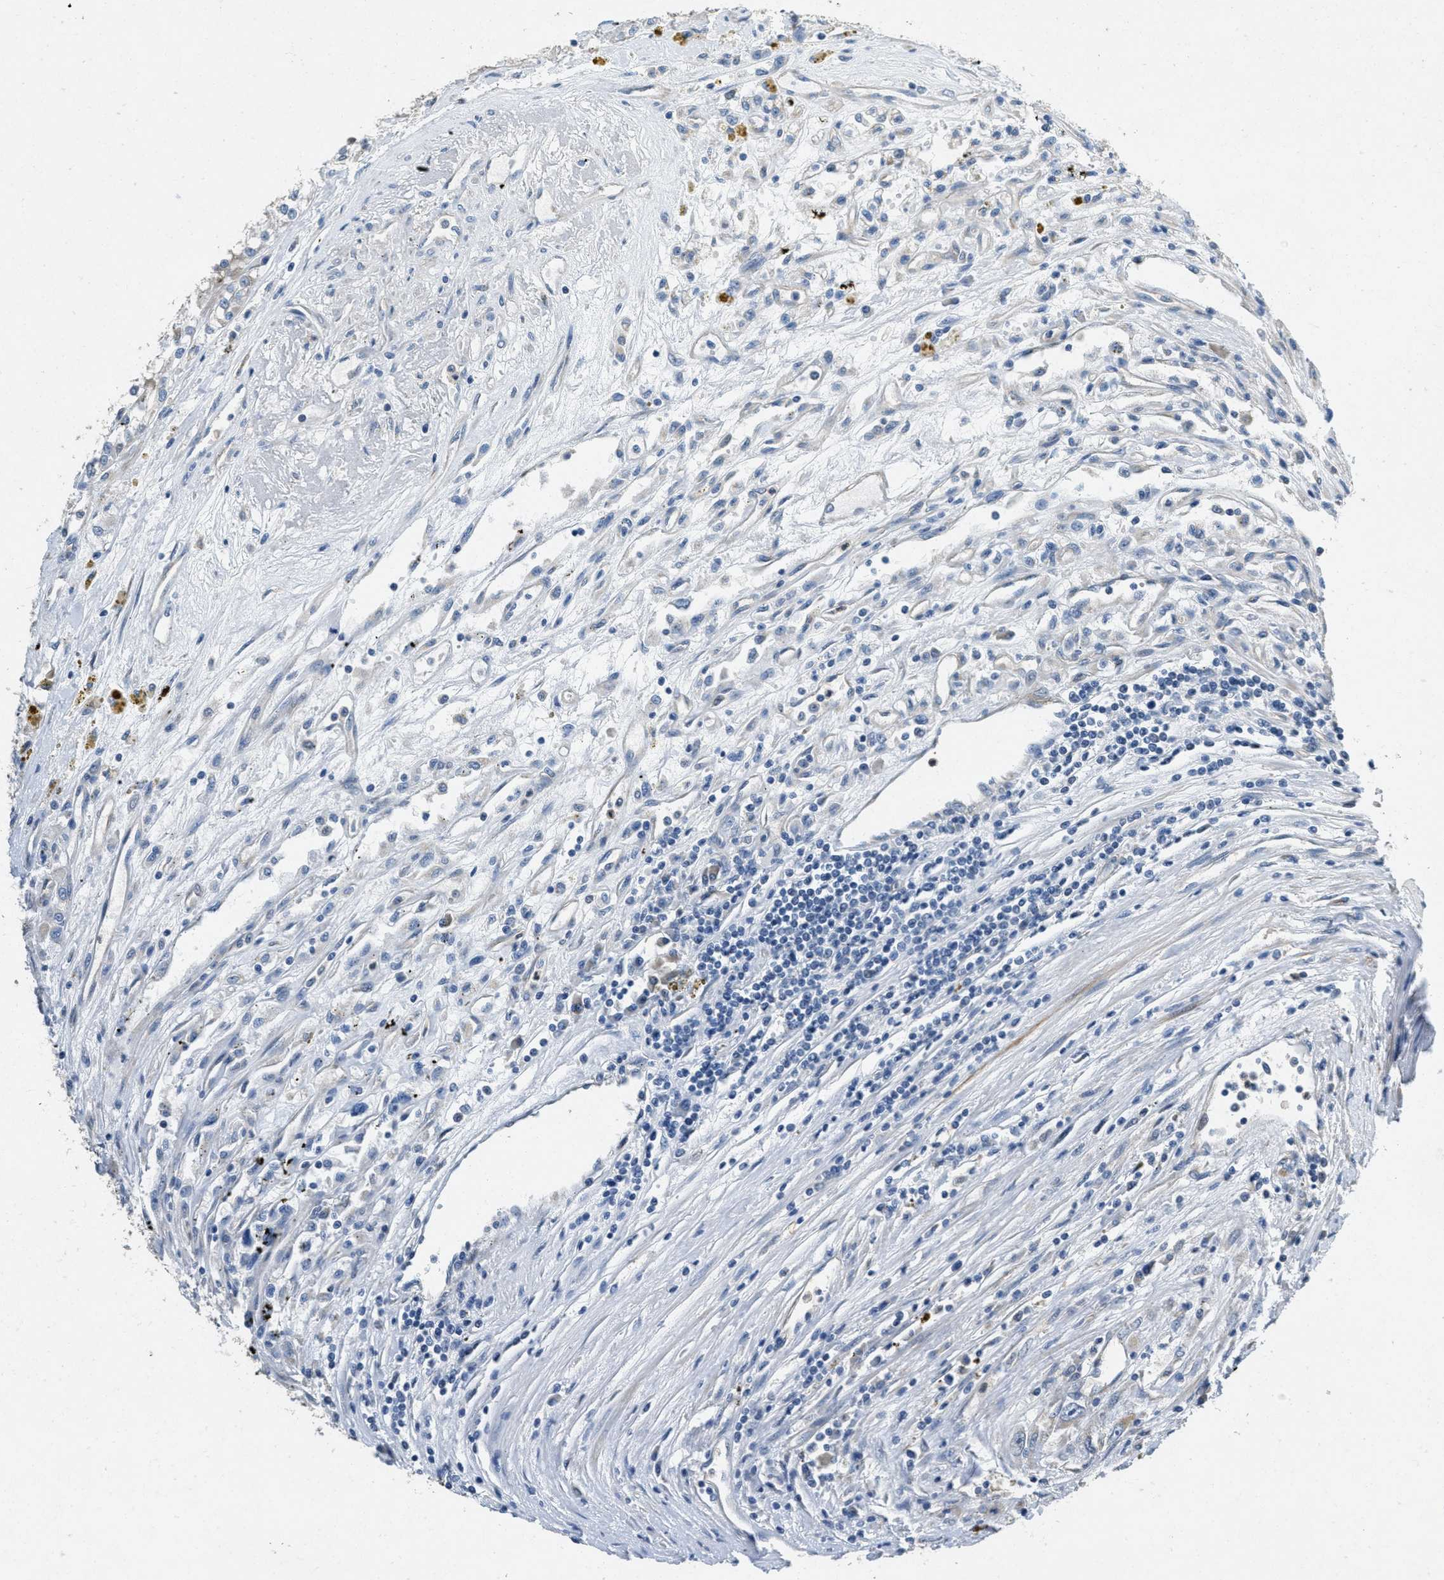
{"staining": {"intensity": "negative", "quantity": "none", "location": "none"}, "tissue": "renal cancer", "cell_type": "Tumor cells", "image_type": "cancer", "snomed": [{"axis": "morphology", "description": "Adenocarcinoma, NOS"}, {"axis": "topography", "description": "Kidney"}], "caption": "DAB (3,3'-diaminobenzidine) immunohistochemical staining of human adenocarcinoma (renal) reveals no significant staining in tumor cells. (DAB immunohistochemistry, high magnification).", "gene": "TOMM70", "patient": {"sex": "female", "age": 52}}